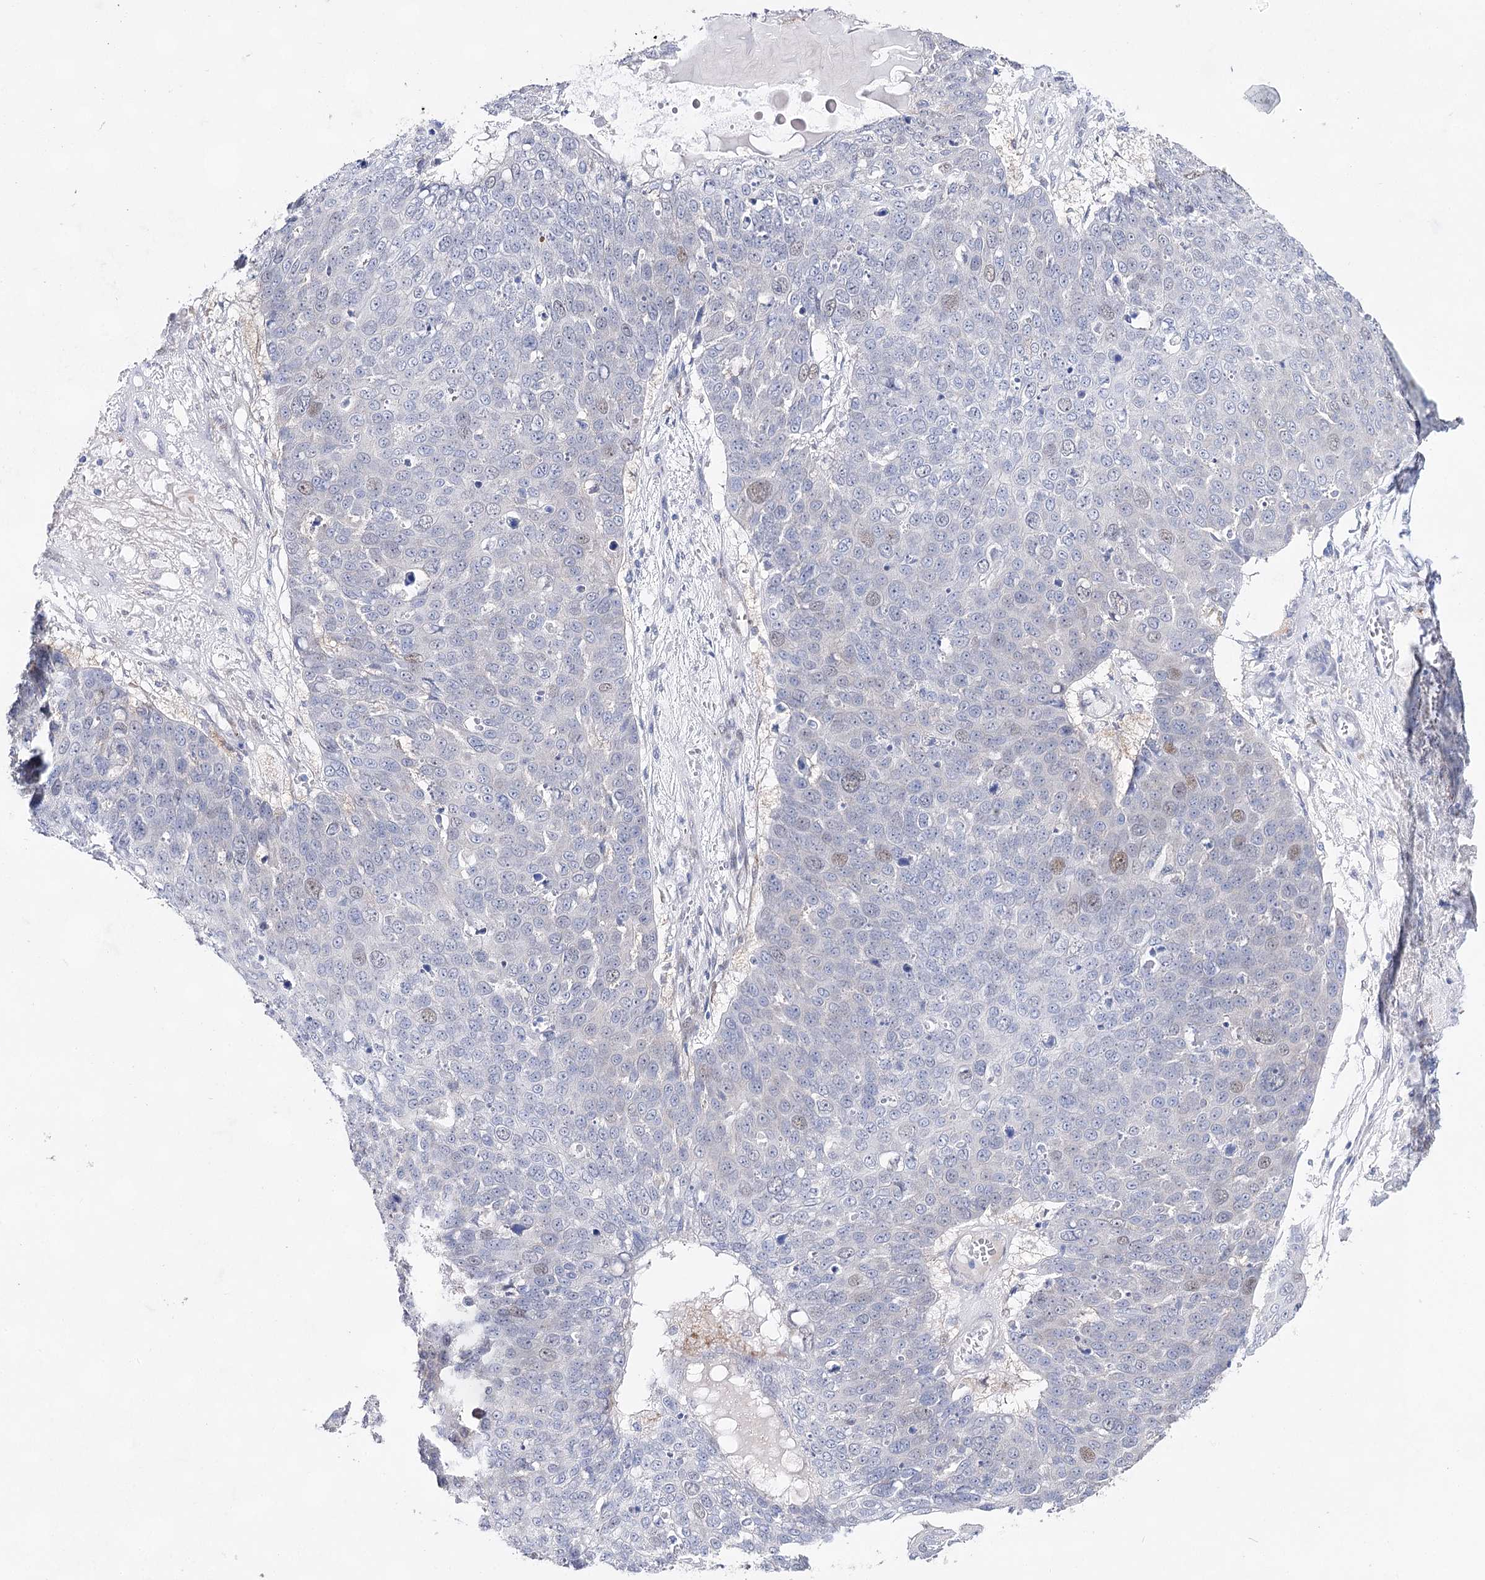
{"staining": {"intensity": "weak", "quantity": "<25%", "location": "nuclear"}, "tissue": "skin cancer", "cell_type": "Tumor cells", "image_type": "cancer", "snomed": [{"axis": "morphology", "description": "Squamous cell carcinoma, NOS"}, {"axis": "topography", "description": "Skin"}], "caption": "Immunohistochemistry (IHC) image of neoplastic tissue: human skin cancer (squamous cell carcinoma) stained with DAB exhibits no significant protein expression in tumor cells.", "gene": "UGDH", "patient": {"sex": "male", "age": 71}}